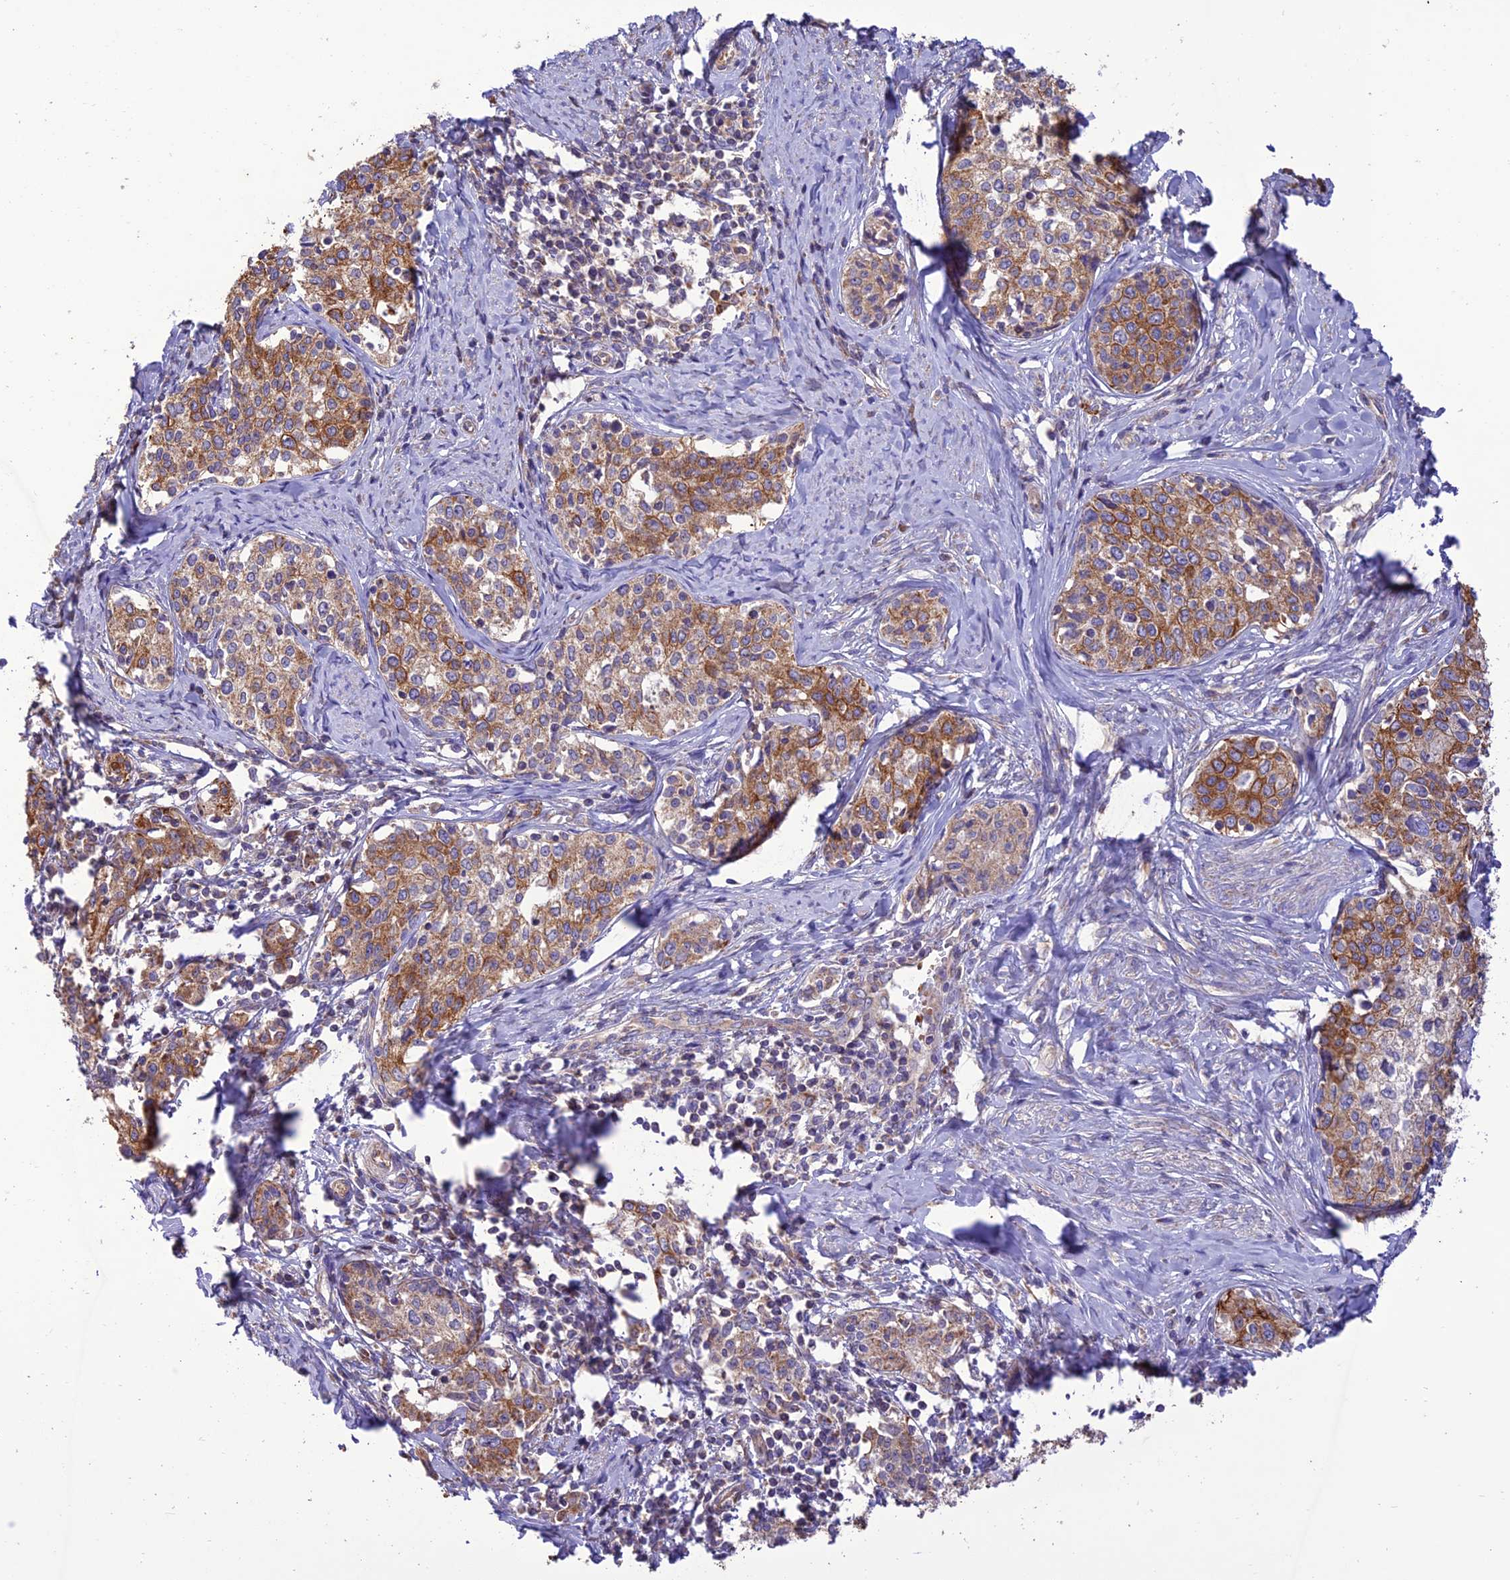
{"staining": {"intensity": "moderate", "quantity": ">75%", "location": "cytoplasmic/membranous"}, "tissue": "cervical cancer", "cell_type": "Tumor cells", "image_type": "cancer", "snomed": [{"axis": "morphology", "description": "Squamous cell carcinoma, NOS"}, {"axis": "morphology", "description": "Adenocarcinoma, NOS"}, {"axis": "topography", "description": "Cervix"}], "caption": "The immunohistochemical stain labels moderate cytoplasmic/membranous expression in tumor cells of cervical cancer tissue.", "gene": "NDUFAF1", "patient": {"sex": "female", "age": 52}}